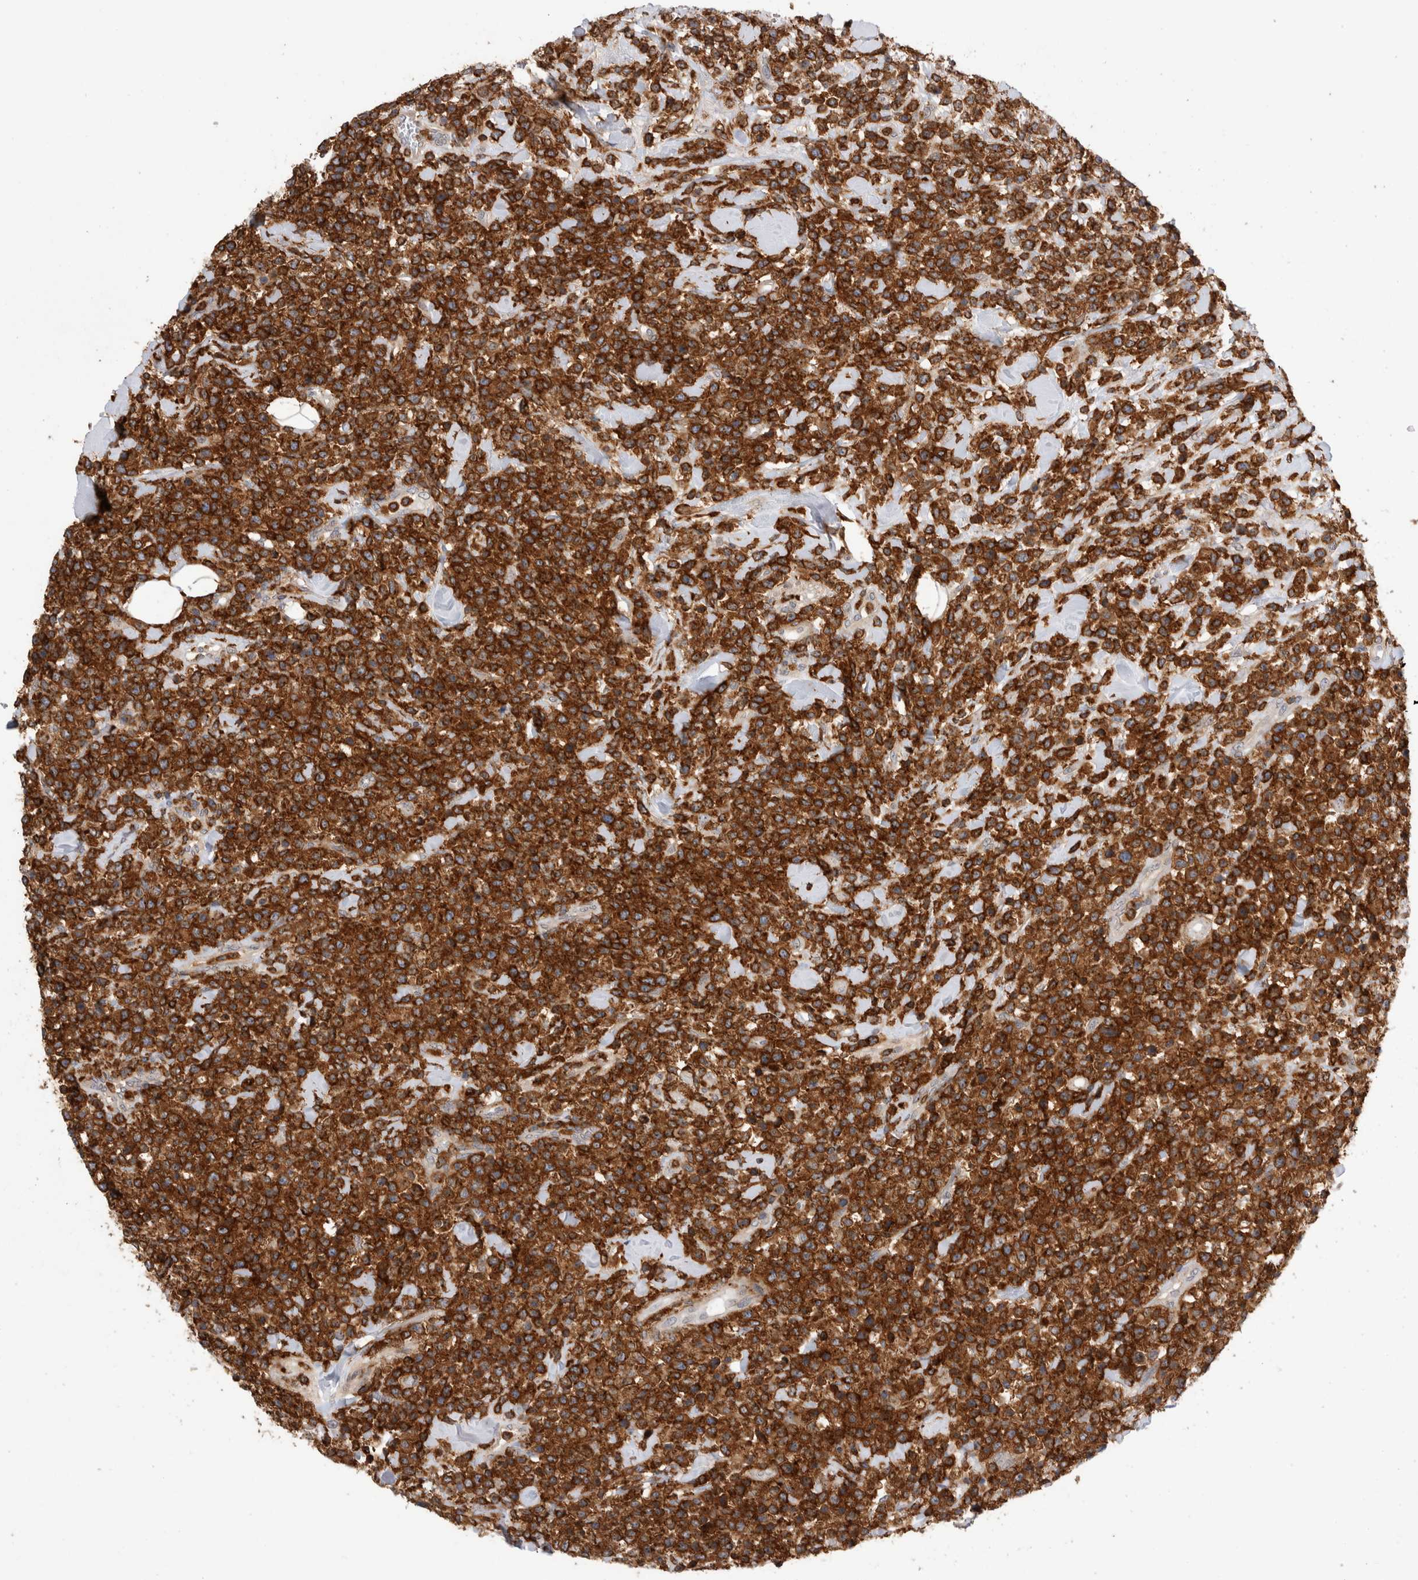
{"staining": {"intensity": "strong", "quantity": ">75%", "location": "cytoplasmic/membranous"}, "tissue": "lymphoma", "cell_type": "Tumor cells", "image_type": "cancer", "snomed": [{"axis": "morphology", "description": "Malignant lymphoma, non-Hodgkin's type, High grade"}, {"axis": "topography", "description": "Colon"}], "caption": "A high amount of strong cytoplasmic/membranous staining is appreciated in approximately >75% of tumor cells in high-grade malignant lymphoma, non-Hodgkin's type tissue.", "gene": "CCDC88B", "patient": {"sex": "female", "age": 53}}